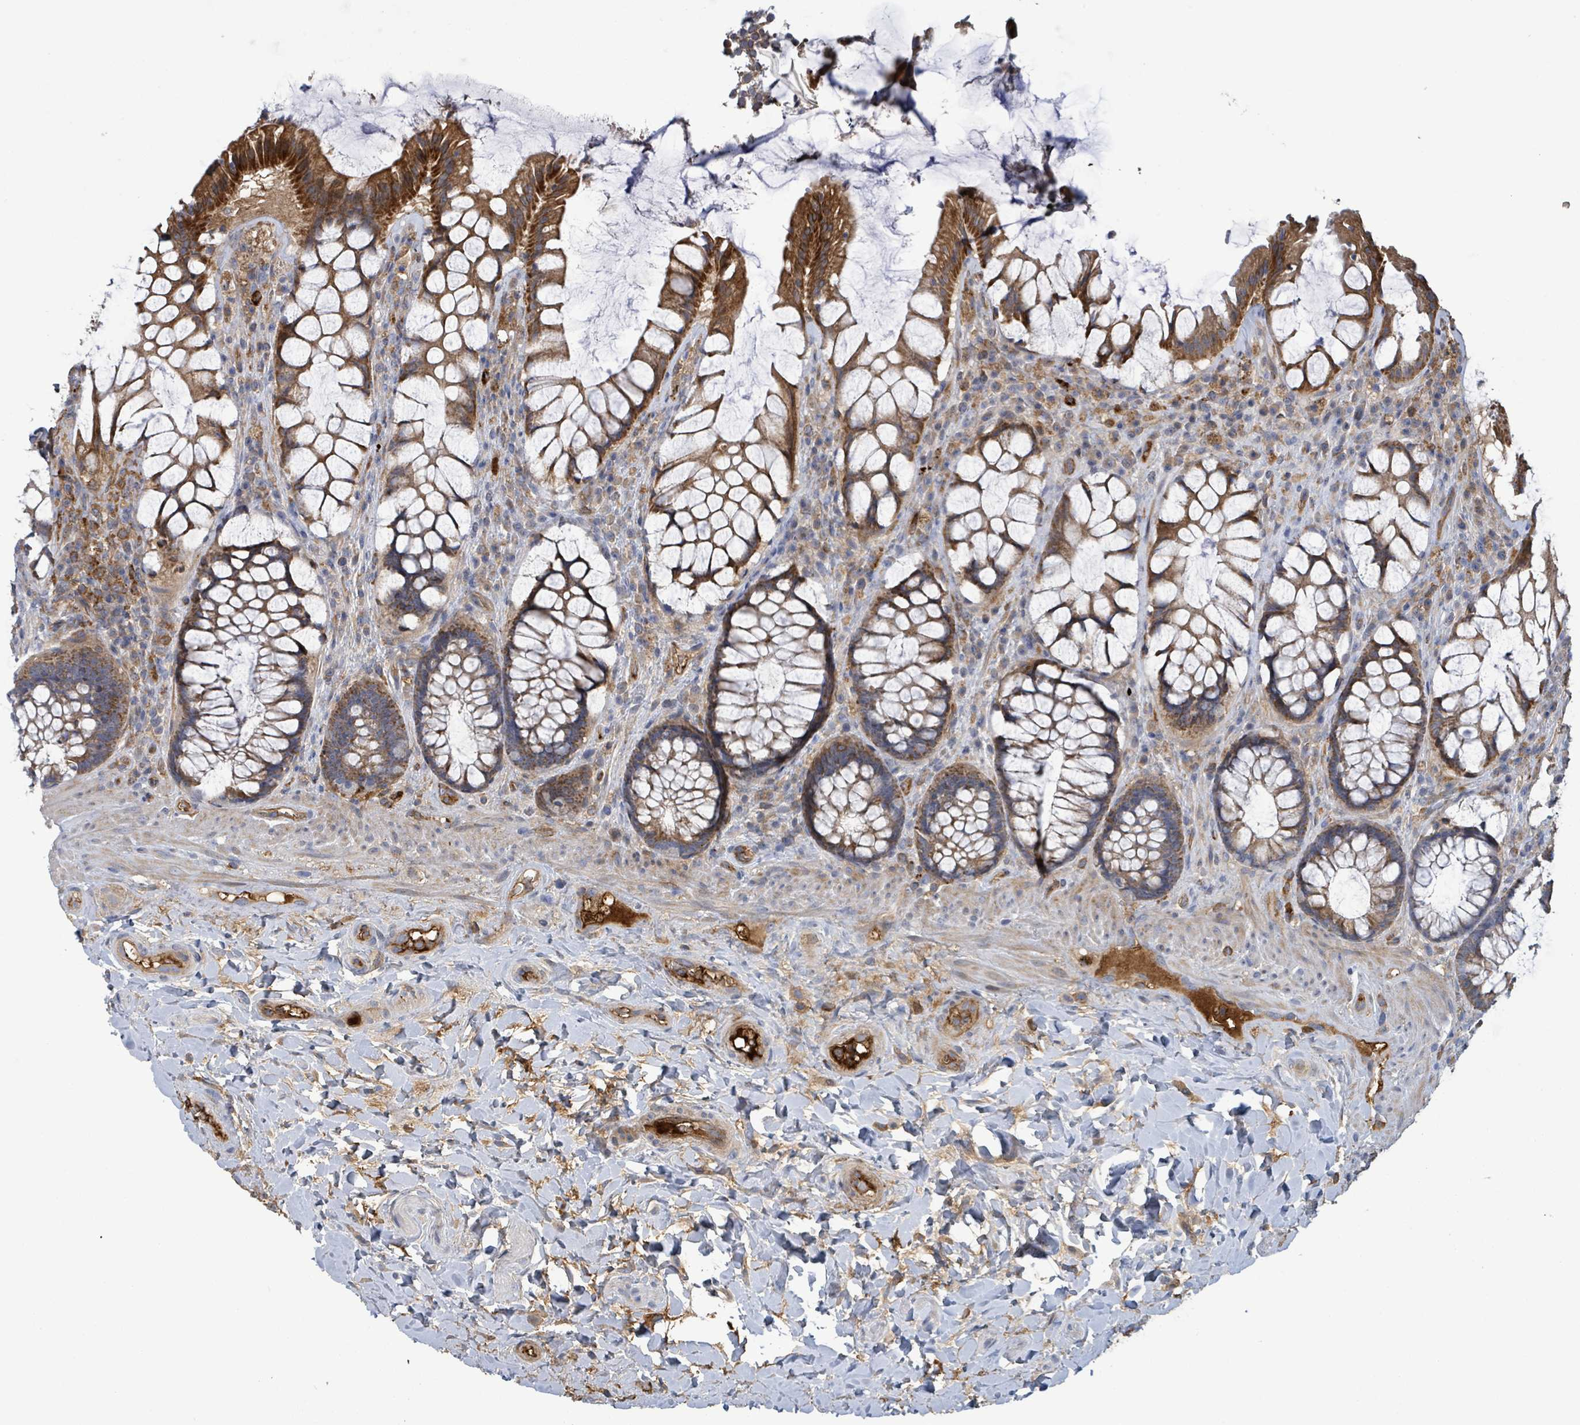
{"staining": {"intensity": "strong", "quantity": ">75%", "location": "cytoplasmic/membranous"}, "tissue": "rectum", "cell_type": "Glandular cells", "image_type": "normal", "snomed": [{"axis": "morphology", "description": "Normal tissue, NOS"}, {"axis": "topography", "description": "Rectum"}], "caption": "Brown immunohistochemical staining in normal rectum demonstrates strong cytoplasmic/membranous expression in about >75% of glandular cells.", "gene": "PLAAT1", "patient": {"sex": "female", "age": 58}}